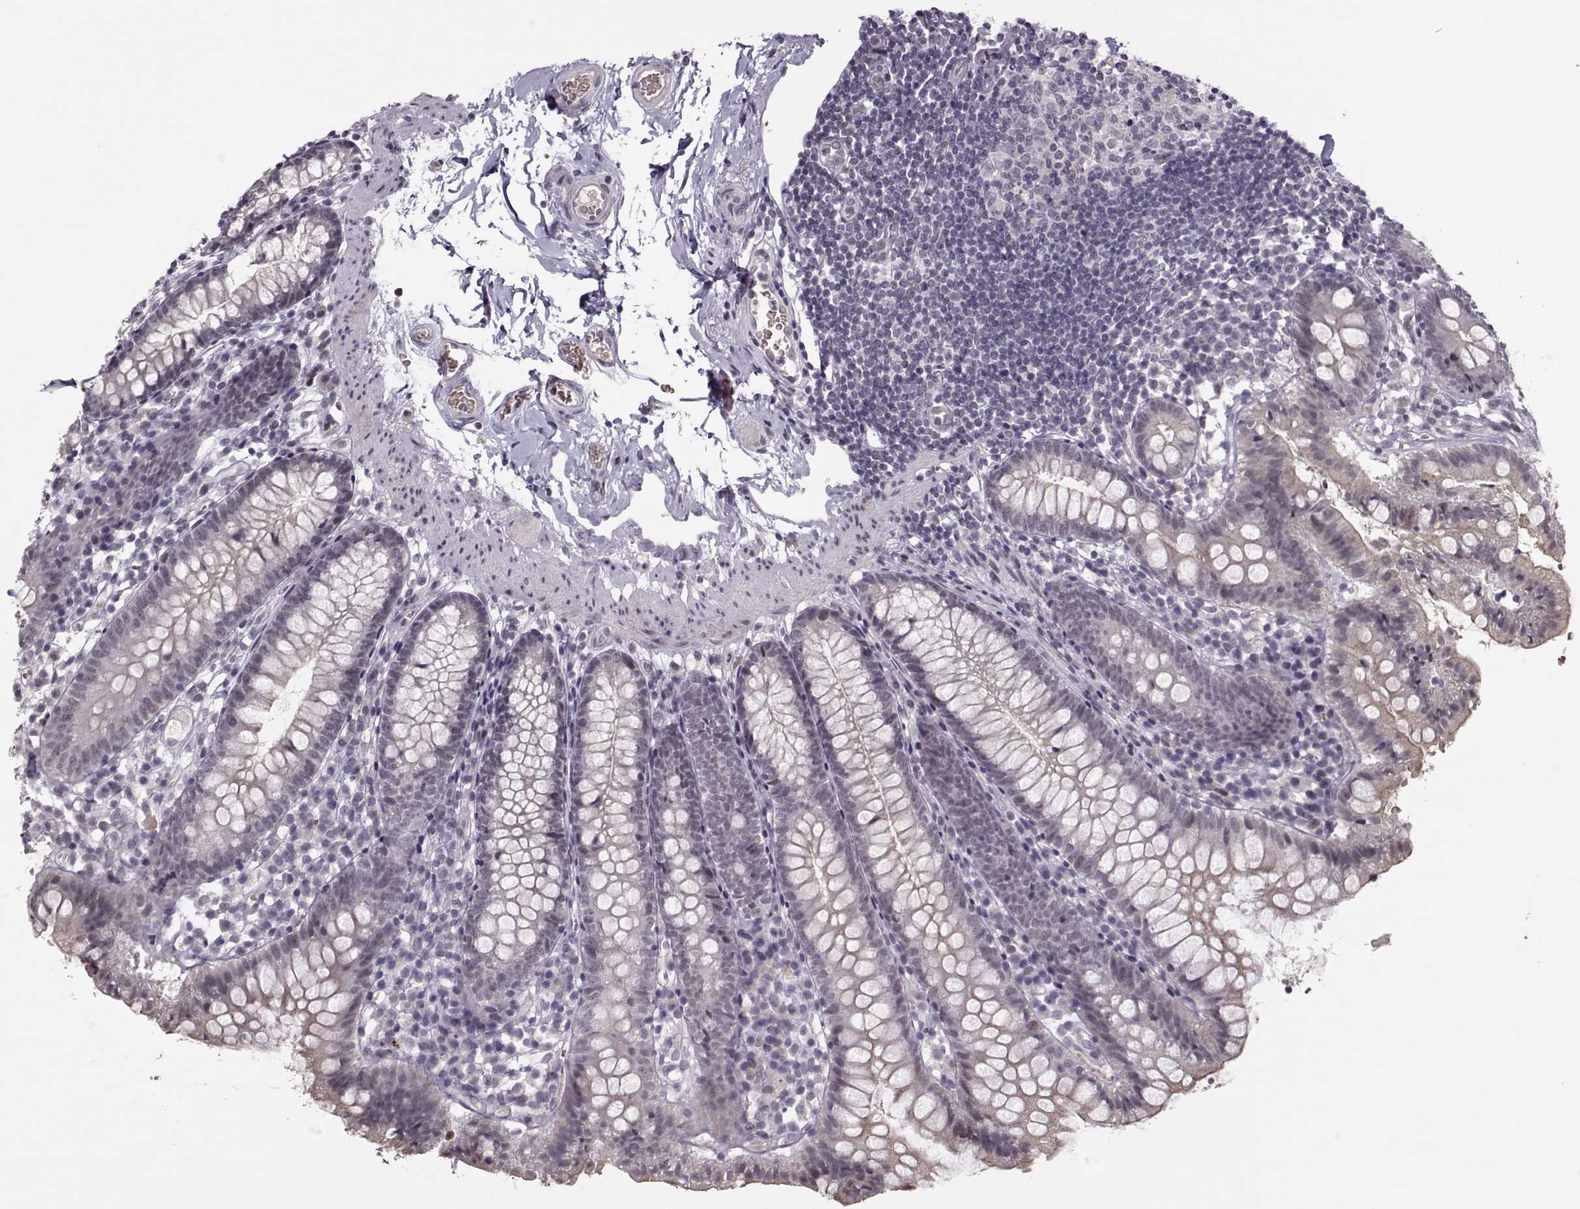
{"staining": {"intensity": "moderate", "quantity": "<25%", "location": "nuclear"}, "tissue": "small intestine", "cell_type": "Glandular cells", "image_type": "normal", "snomed": [{"axis": "morphology", "description": "Normal tissue, NOS"}, {"axis": "topography", "description": "Small intestine"}], "caption": "Immunohistochemical staining of normal human small intestine displays low levels of moderate nuclear staining in about <25% of glandular cells. (DAB = brown stain, brightfield microscopy at high magnification).", "gene": "LIN28A", "patient": {"sex": "female", "age": 90}}